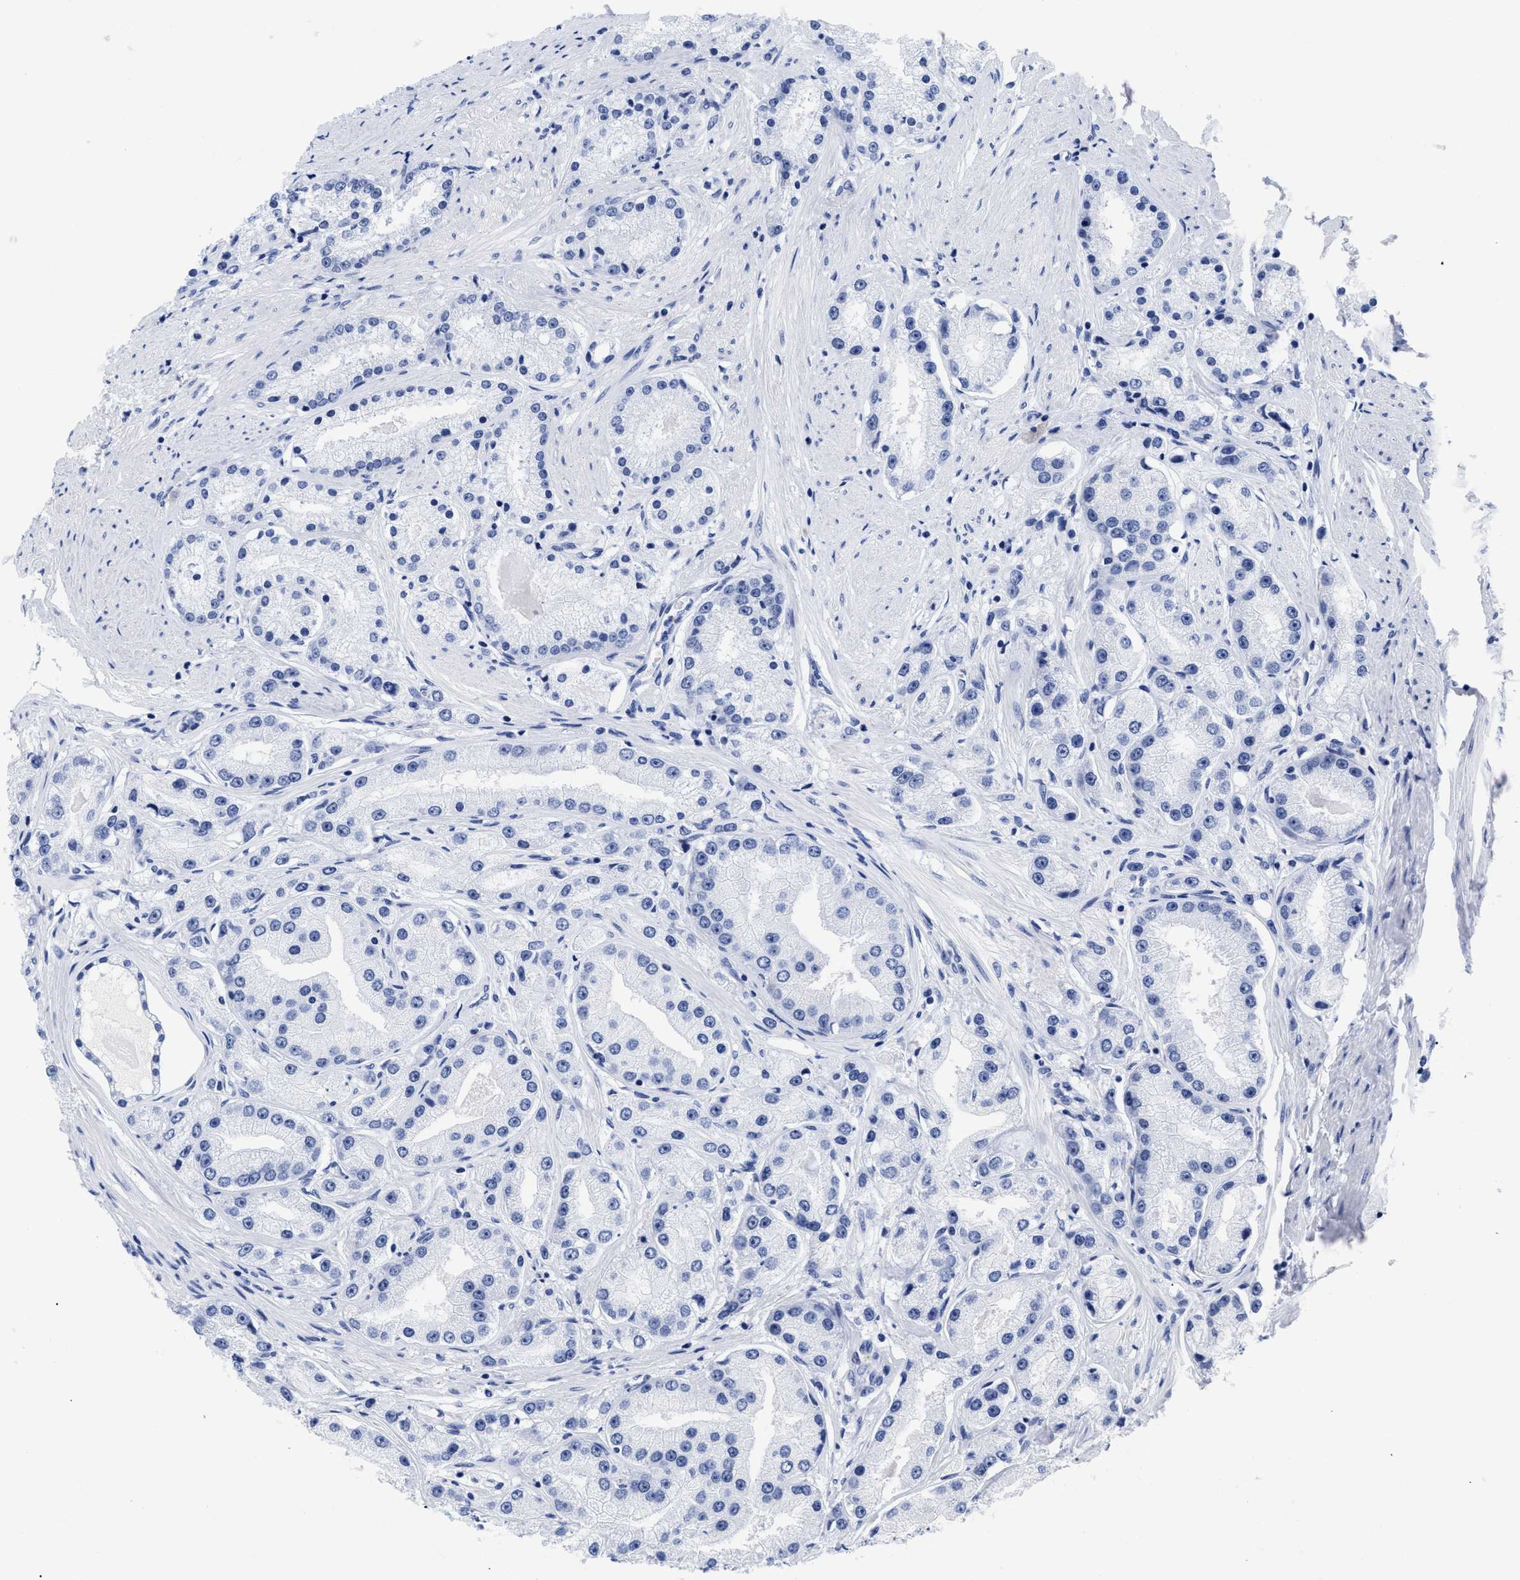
{"staining": {"intensity": "negative", "quantity": "none", "location": "none"}, "tissue": "prostate cancer", "cell_type": "Tumor cells", "image_type": "cancer", "snomed": [{"axis": "morphology", "description": "Adenocarcinoma, Low grade"}, {"axis": "topography", "description": "Prostate"}], "caption": "Immunohistochemical staining of human adenocarcinoma (low-grade) (prostate) demonstrates no significant positivity in tumor cells.", "gene": "TREML1", "patient": {"sex": "male", "age": 63}}